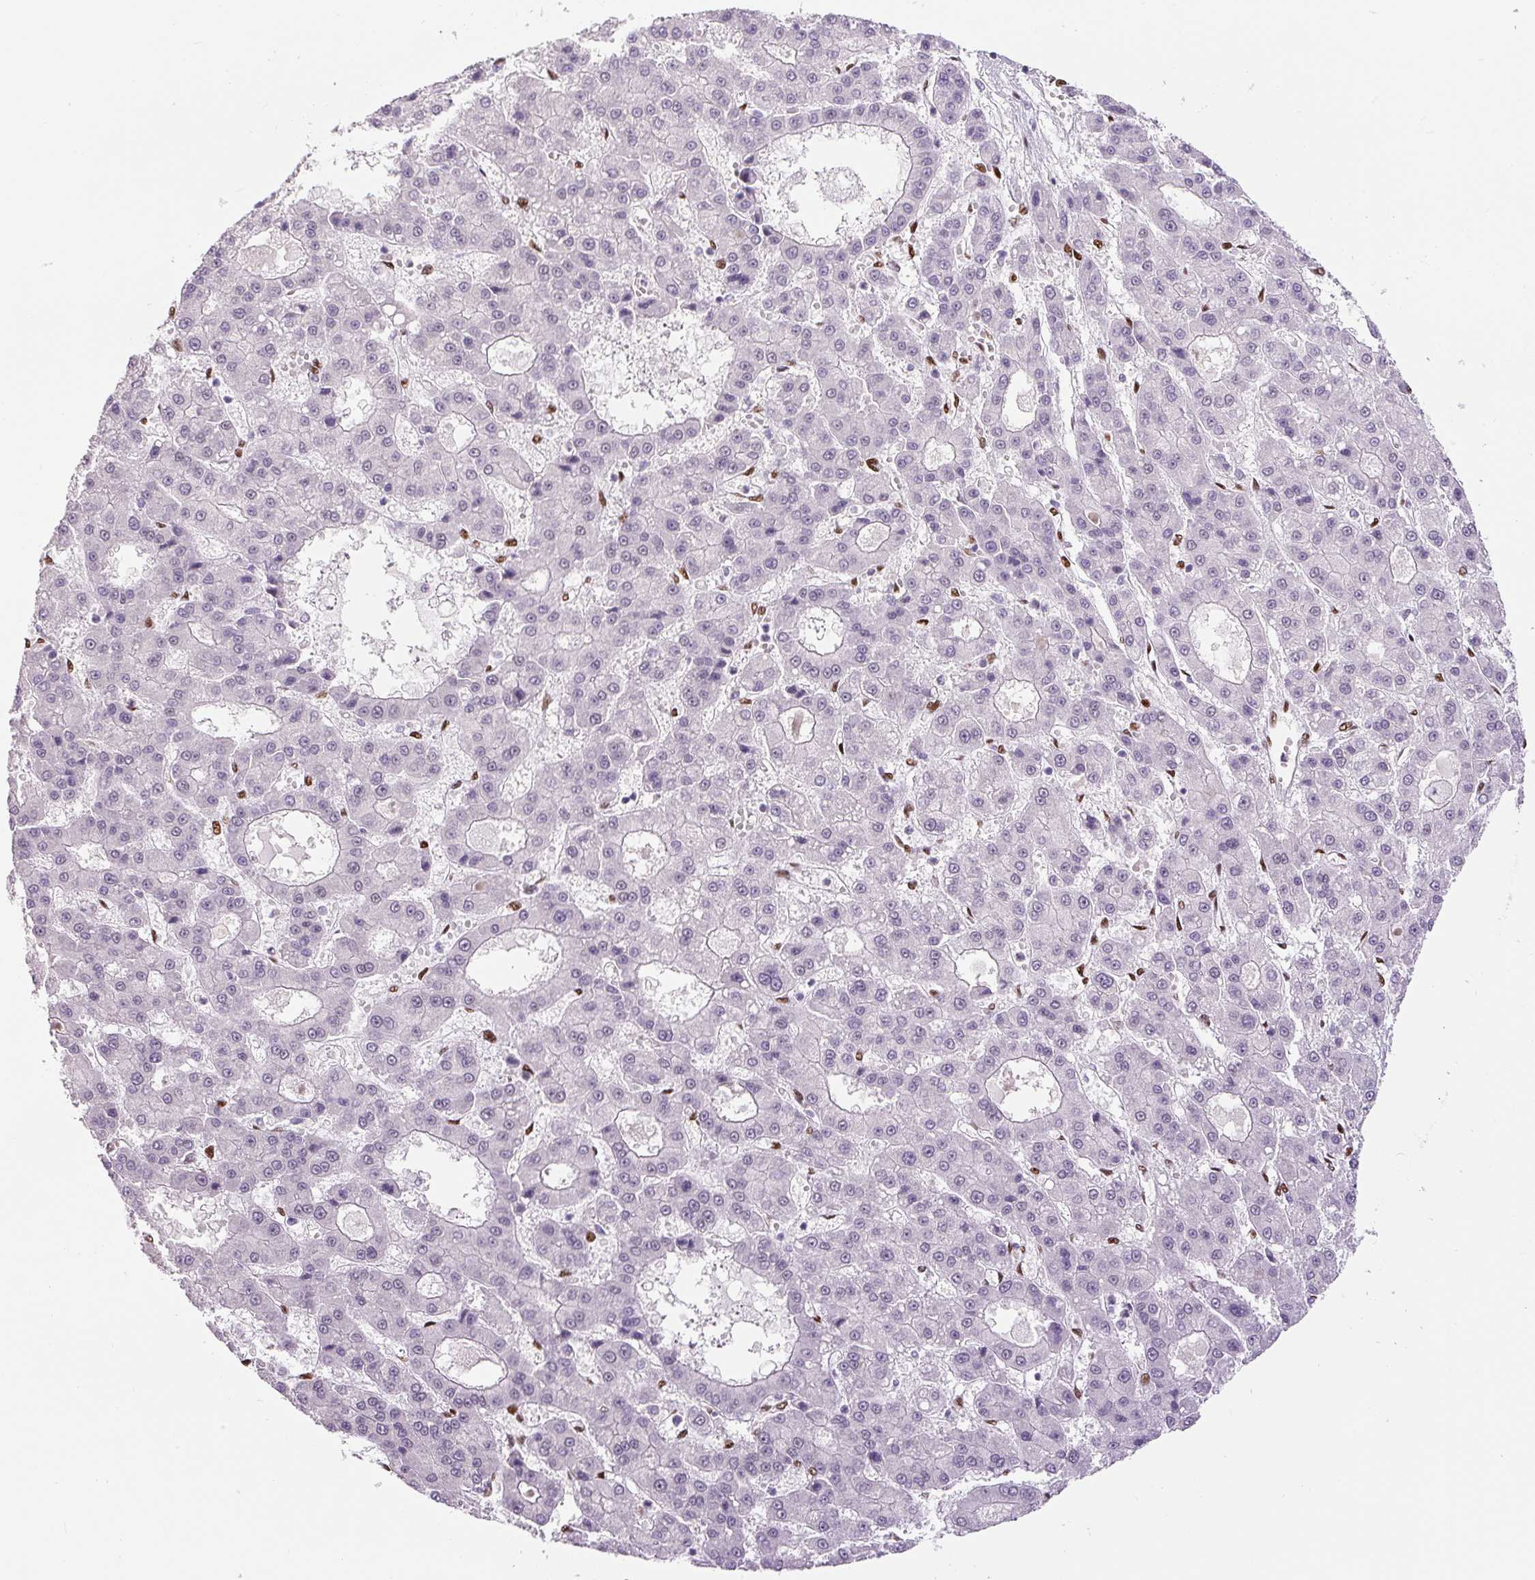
{"staining": {"intensity": "negative", "quantity": "none", "location": "none"}, "tissue": "liver cancer", "cell_type": "Tumor cells", "image_type": "cancer", "snomed": [{"axis": "morphology", "description": "Carcinoma, Hepatocellular, NOS"}, {"axis": "topography", "description": "Liver"}], "caption": "IHC image of neoplastic tissue: human hepatocellular carcinoma (liver) stained with DAB (3,3'-diaminobenzidine) exhibits no significant protein expression in tumor cells.", "gene": "ZEB1", "patient": {"sex": "male", "age": 70}}